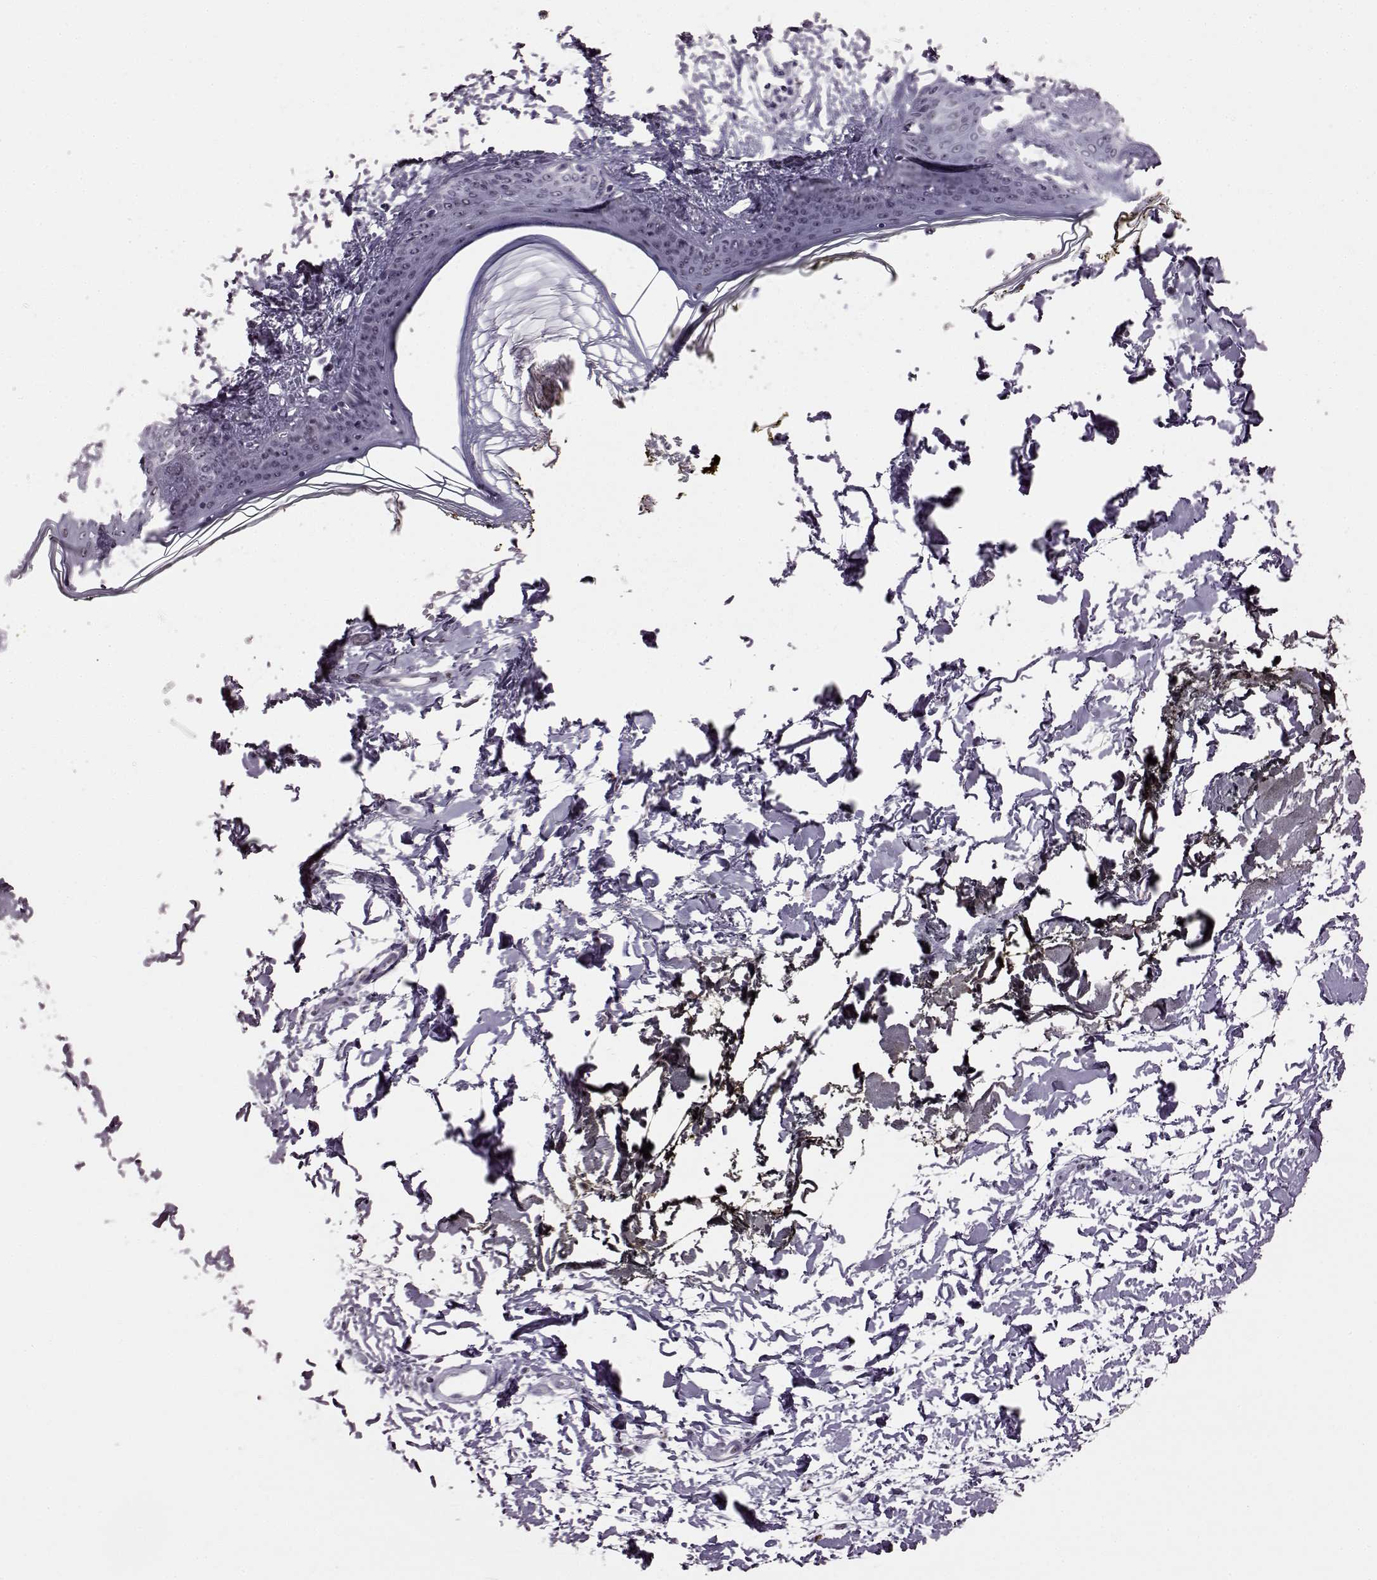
{"staining": {"intensity": "negative", "quantity": "none", "location": "none"}, "tissue": "skin", "cell_type": "Fibroblasts", "image_type": "normal", "snomed": [{"axis": "morphology", "description": "Normal tissue, NOS"}, {"axis": "topography", "description": "Skin"}], "caption": "The histopathology image exhibits no significant positivity in fibroblasts of skin. (DAB (3,3'-diaminobenzidine) immunohistochemistry with hematoxylin counter stain).", "gene": "ADGRG2", "patient": {"sex": "female", "age": 34}}